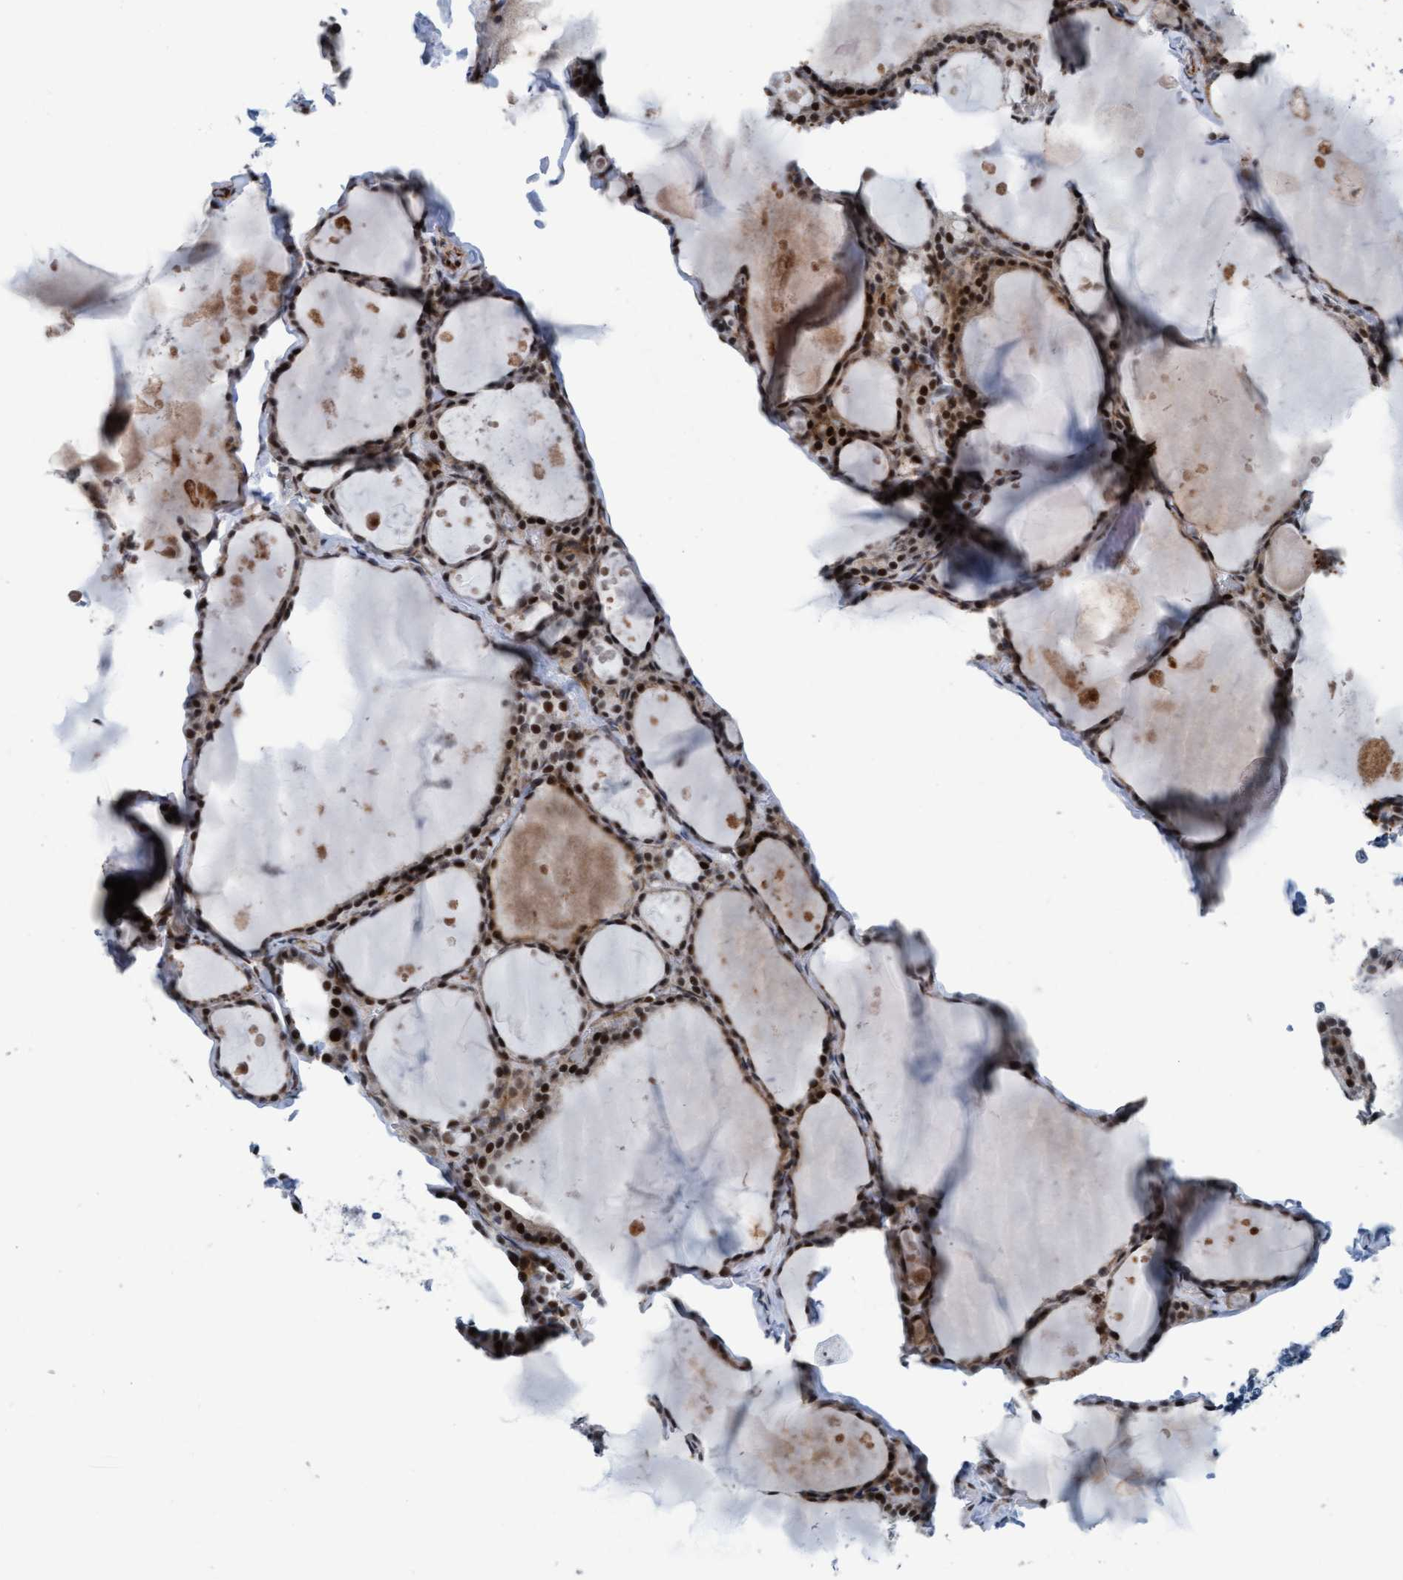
{"staining": {"intensity": "strong", "quantity": ">75%", "location": "nuclear"}, "tissue": "thyroid gland", "cell_type": "Glandular cells", "image_type": "normal", "snomed": [{"axis": "morphology", "description": "Normal tissue, NOS"}, {"axis": "topography", "description": "Thyroid gland"}], "caption": "Protein analysis of benign thyroid gland displays strong nuclear expression in approximately >75% of glandular cells.", "gene": "CWC27", "patient": {"sex": "male", "age": 56}}